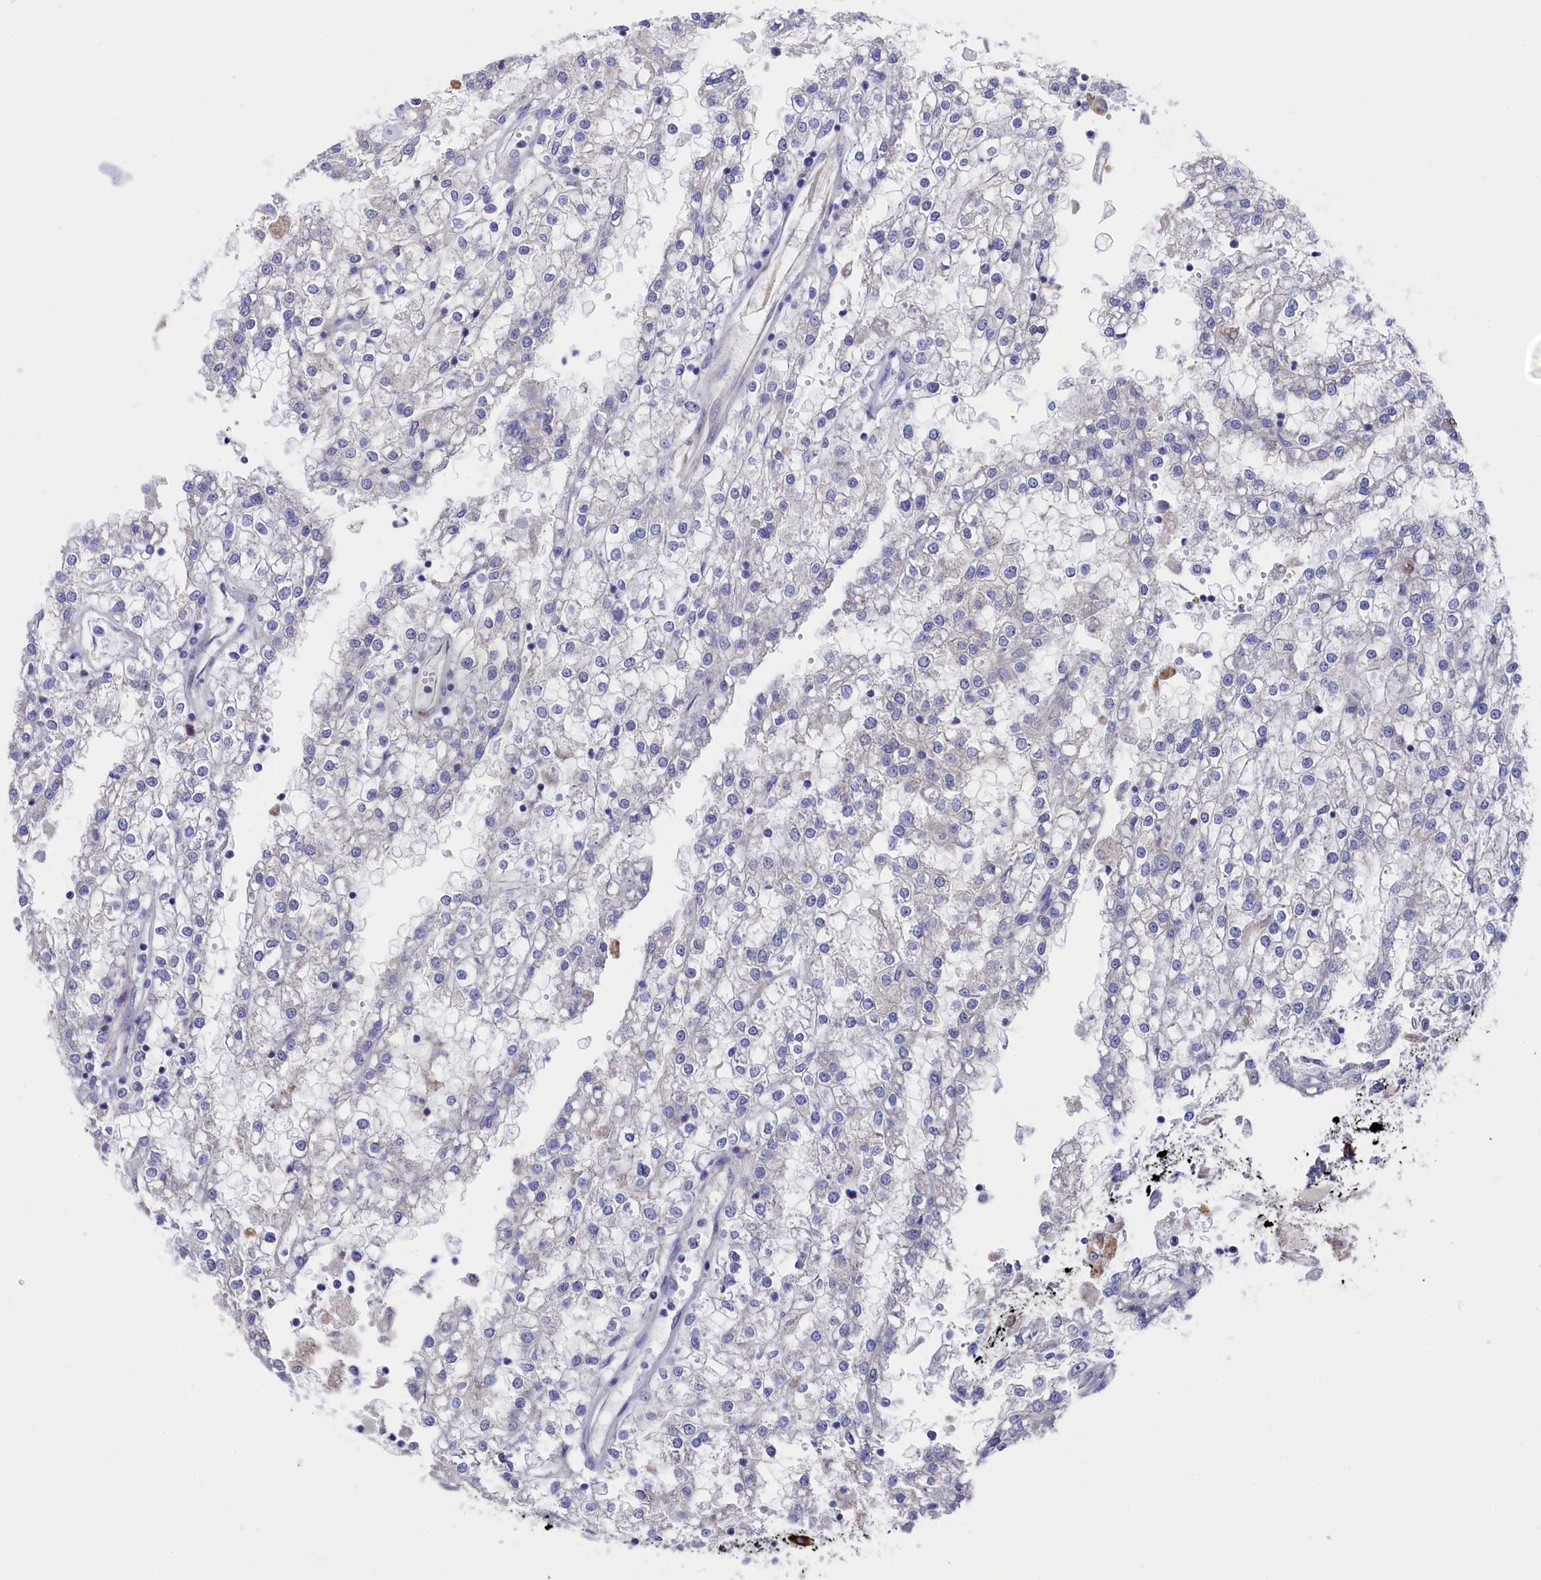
{"staining": {"intensity": "negative", "quantity": "none", "location": "none"}, "tissue": "renal cancer", "cell_type": "Tumor cells", "image_type": "cancer", "snomed": [{"axis": "morphology", "description": "Adenocarcinoma, NOS"}, {"axis": "topography", "description": "Kidney"}], "caption": "This is an immunohistochemistry (IHC) micrograph of human renal adenocarcinoma. There is no staining in tumor cells.", "gene": "NUDT7", "patient": {"sex": "female", "age": 52}}